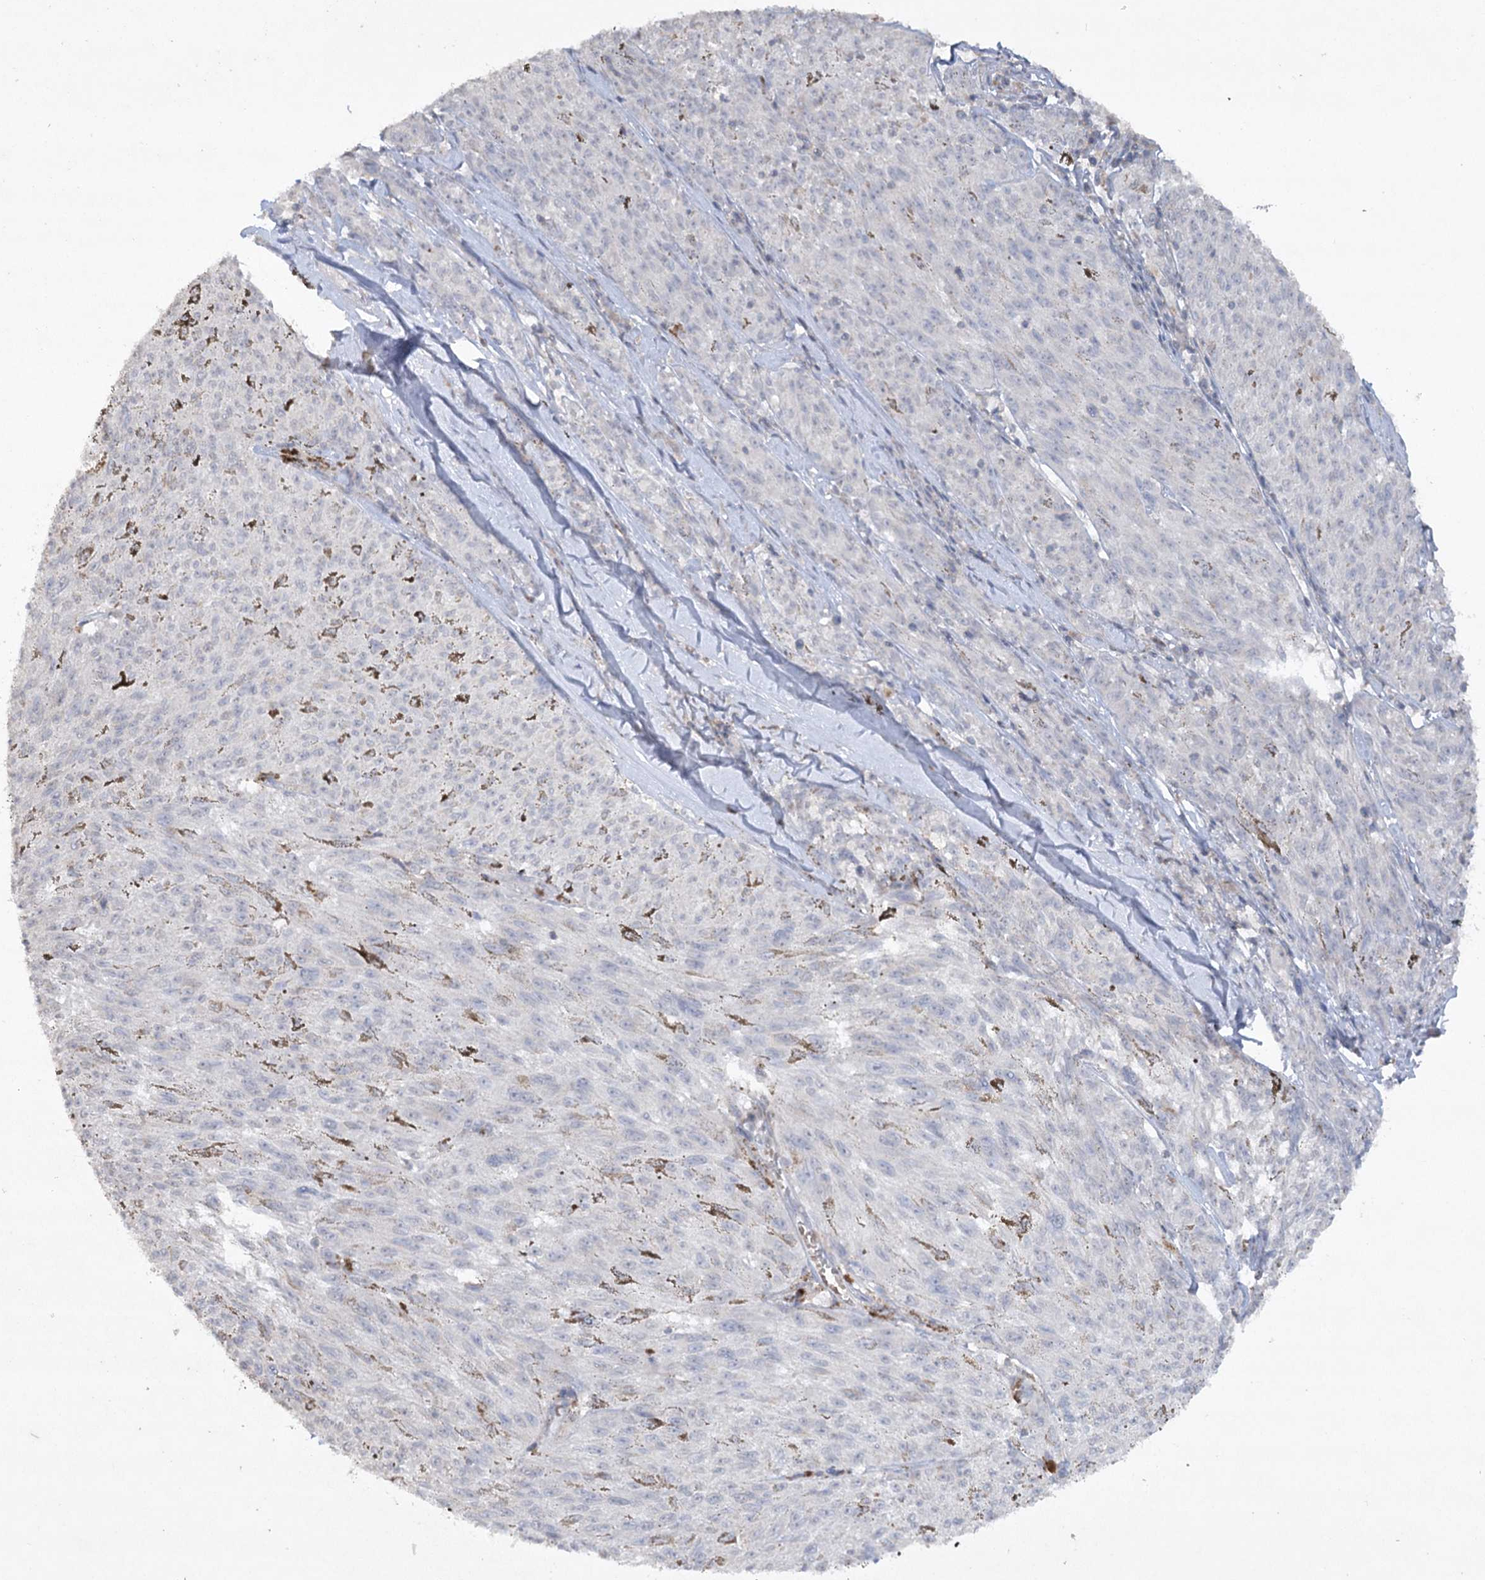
{"staining": {"intensity": "negative", "quantity": "none", "location": "none"}, "tissue": "melanoma", "cell_type": "Tumor cells", "image_type": "cancer", "snomed": [{"axis": "morphology", "description": "Malignant melanoma, NOS"}, {"axis": "topography", "description": "Skin"}], "caption": "Photomicrograph shows no protein positivity in tumor cells of melanoma tissue.", "gene": "TRAF3IP1", "patient": {"sex": "female", "age": 72}}